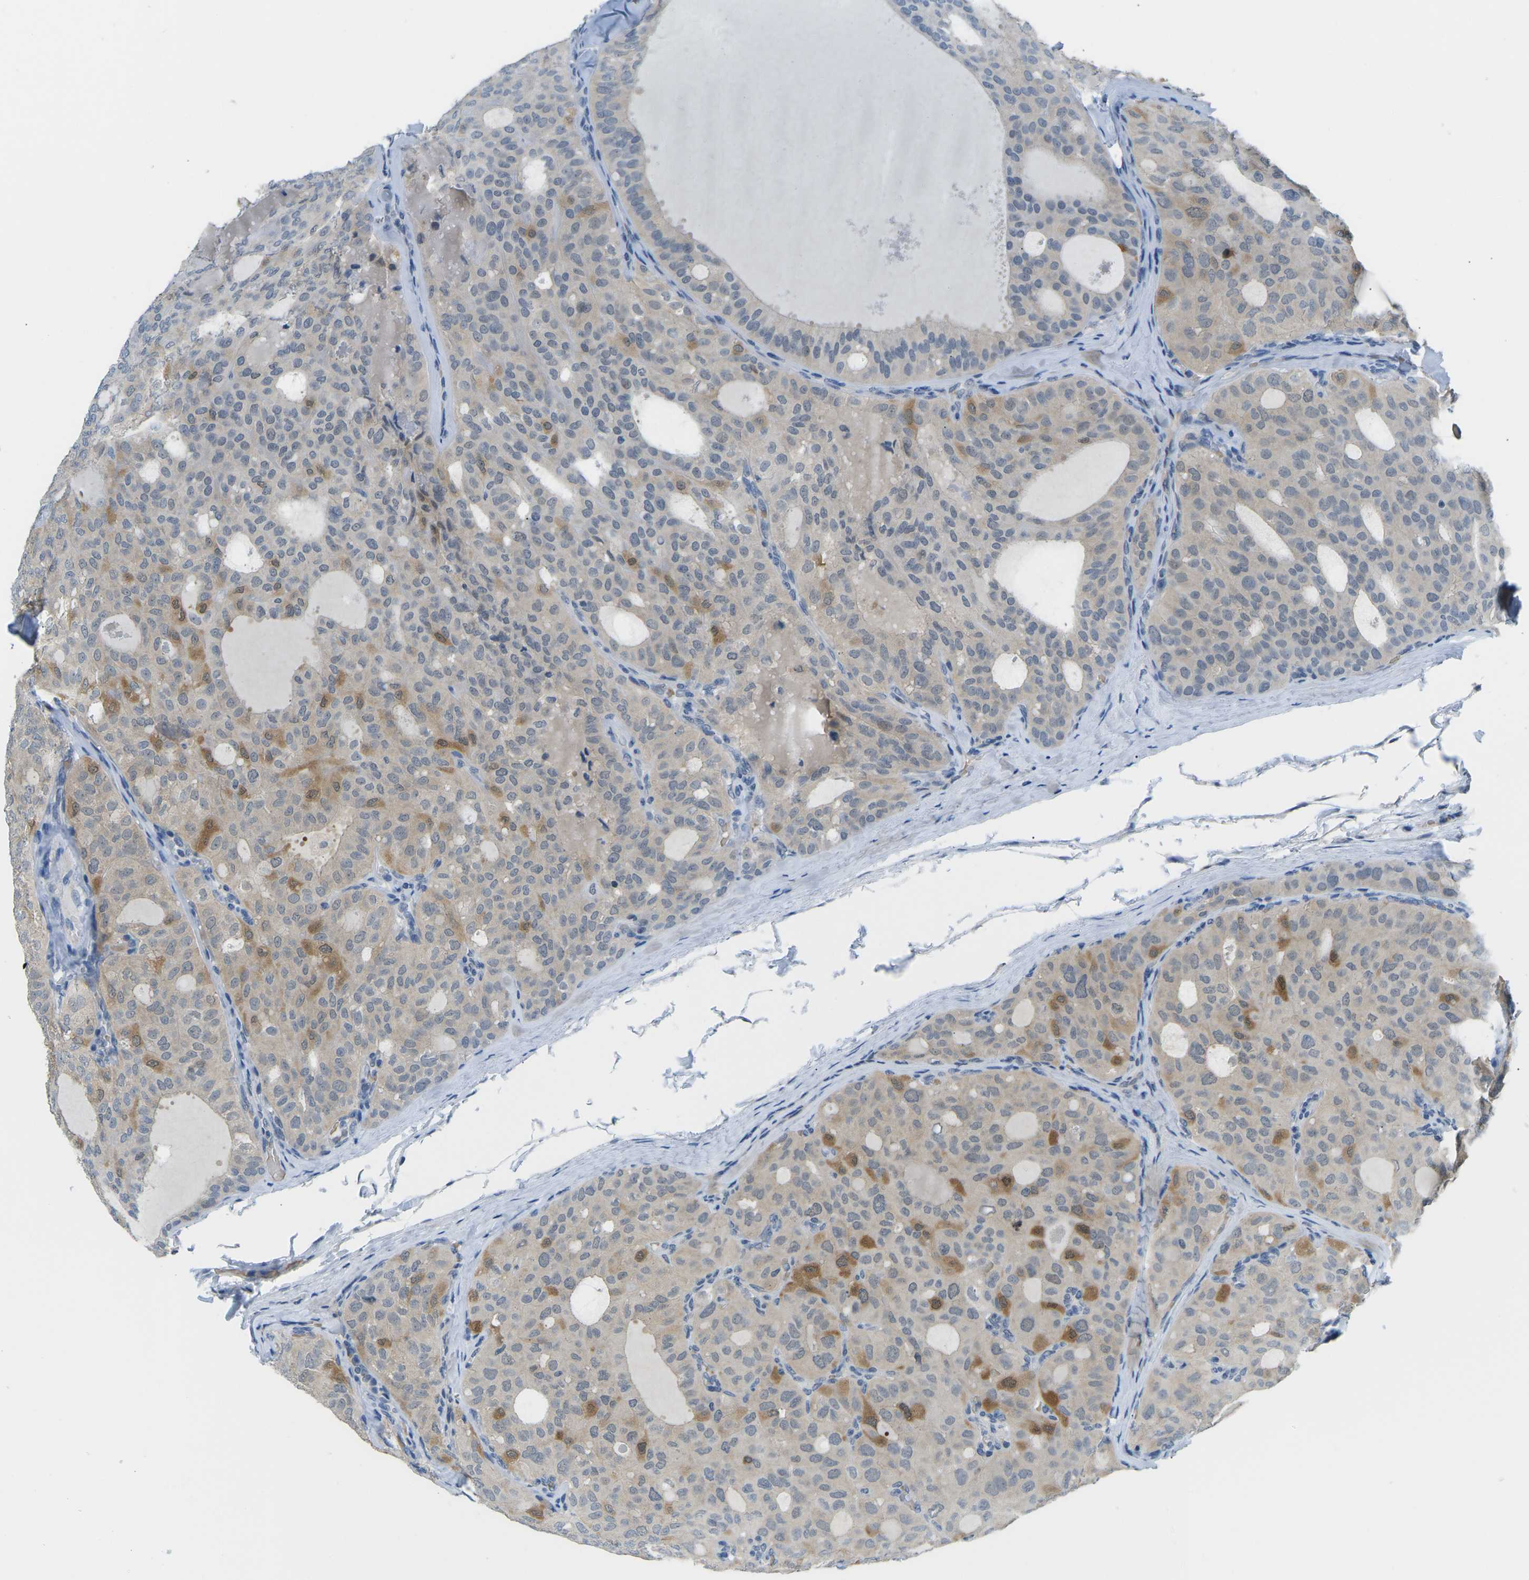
{"staining": {"intensity": "moderate", "quantity": "<25%", "location": "cytoplasmic/membranous,nuclear"}, "tissue": "thyroid cancer", "cell_type": "Tumor cells", "image_type": "cancer", "snomed": [{"axis": "morphology", "description": "Follicular adenoma carcinoma, NOS"}, {"axis": "topography", "description": "Thyroid gland"}], "caption": "Immunohistochemical staining of thyroid cancer (follicular adenoma carcinoma) demonstrates moderate cytoplasmic/membranous and nuclear protein positivity in approximately <25% of tumor cells. The protein of interest is stained brown, and the nuclei are stained in blue (DAB IHC with brightfield microscopy, high magnification).", "gene": "PSAT1", "patient": {"sex": "male", "age": 75}}